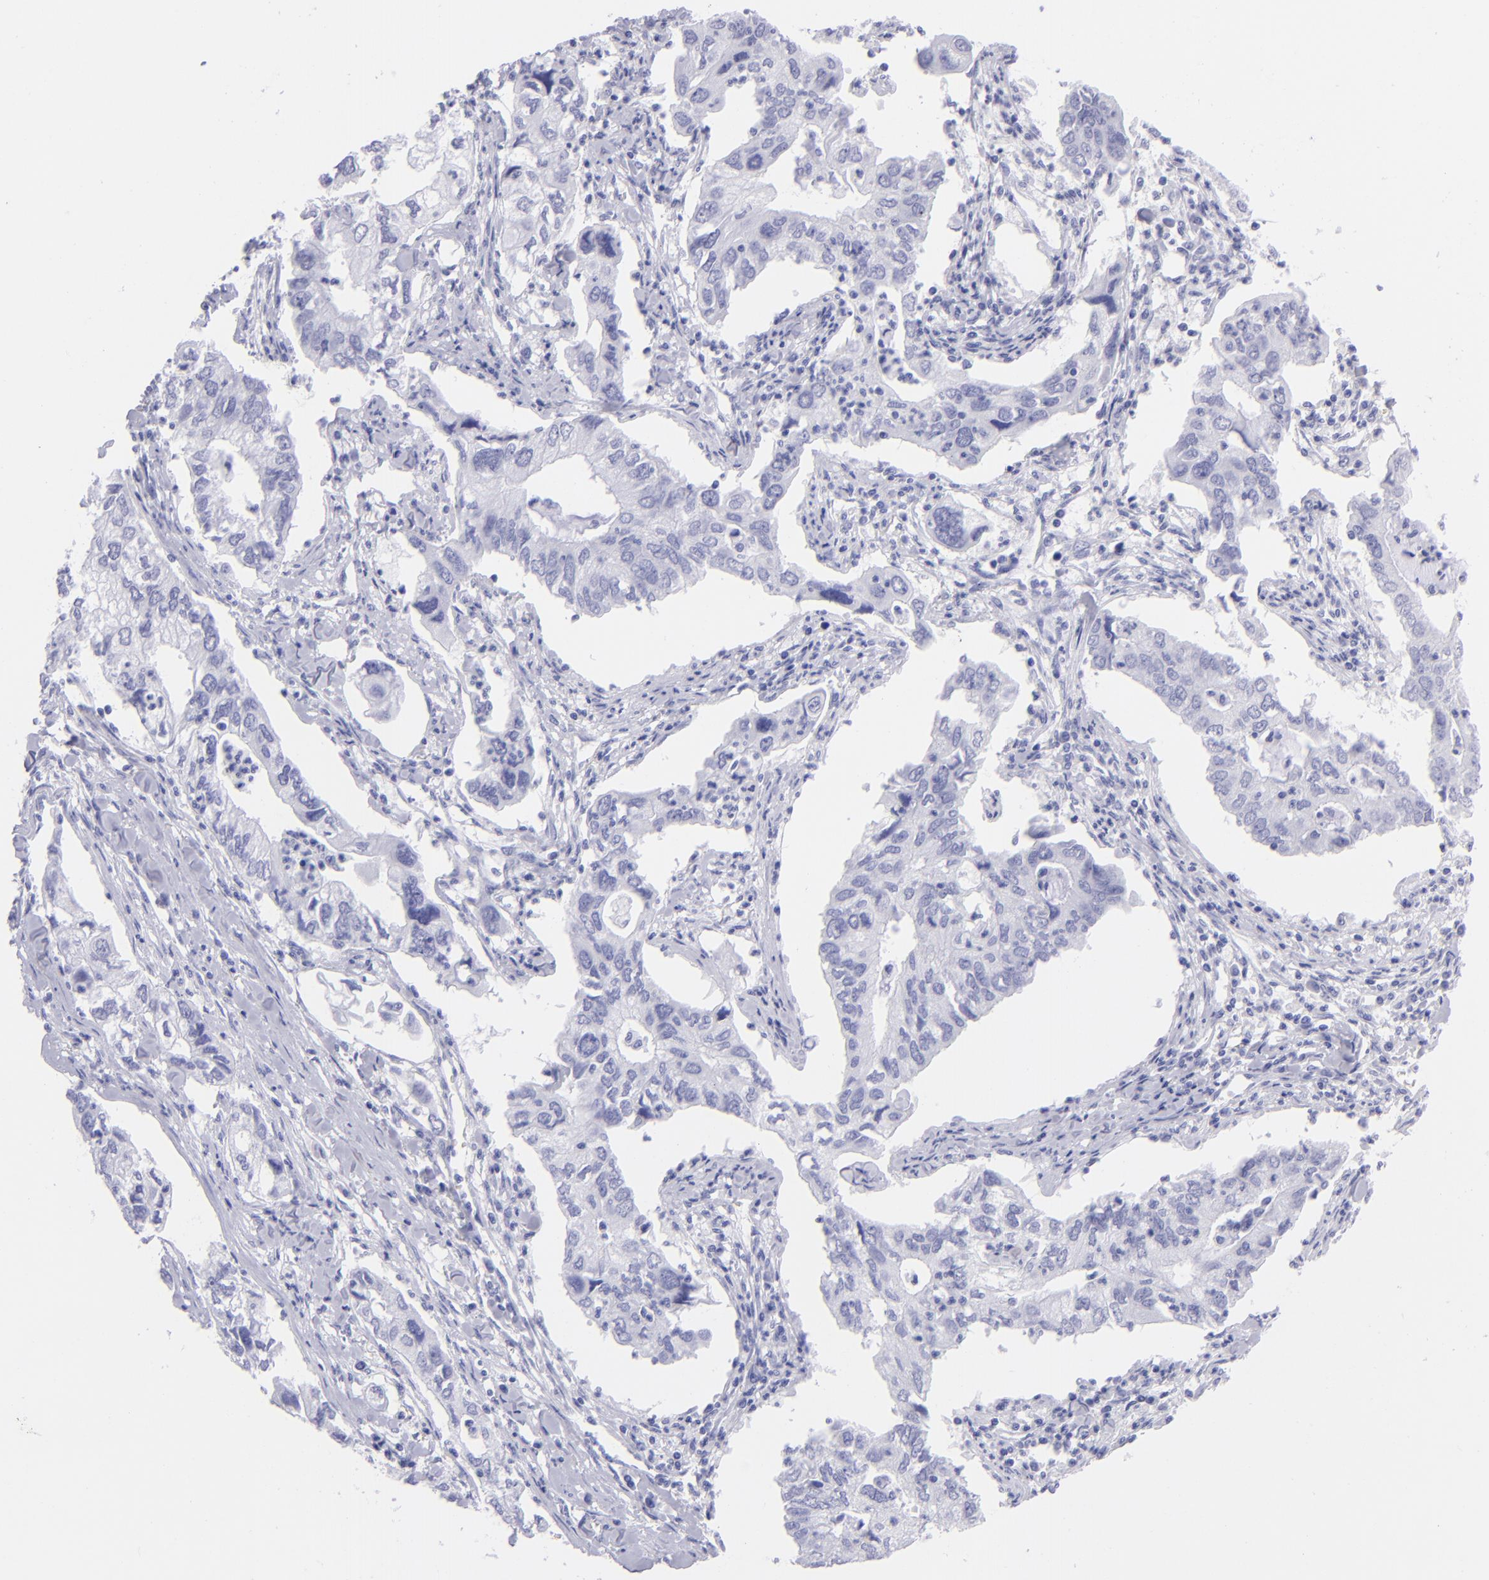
{"staining": {"intensity": "negative", "quantity": "none", "location": "none"}, "tissue": "lung cancer", "cell_type": "Tumor cells", "image_type": "cancer", "snomed": [{"axis": "morphology", "description": "Adenocarcinoma, NOS"}, {"axis": "topography", "description": "Lung"}], "caption": "Immunohistochemical staining of human lung adenocarcinoma reveals no significant staining in tumor cells.", "gene": "SLC1A3", "patient": {"sex": "male", "age": 48}}